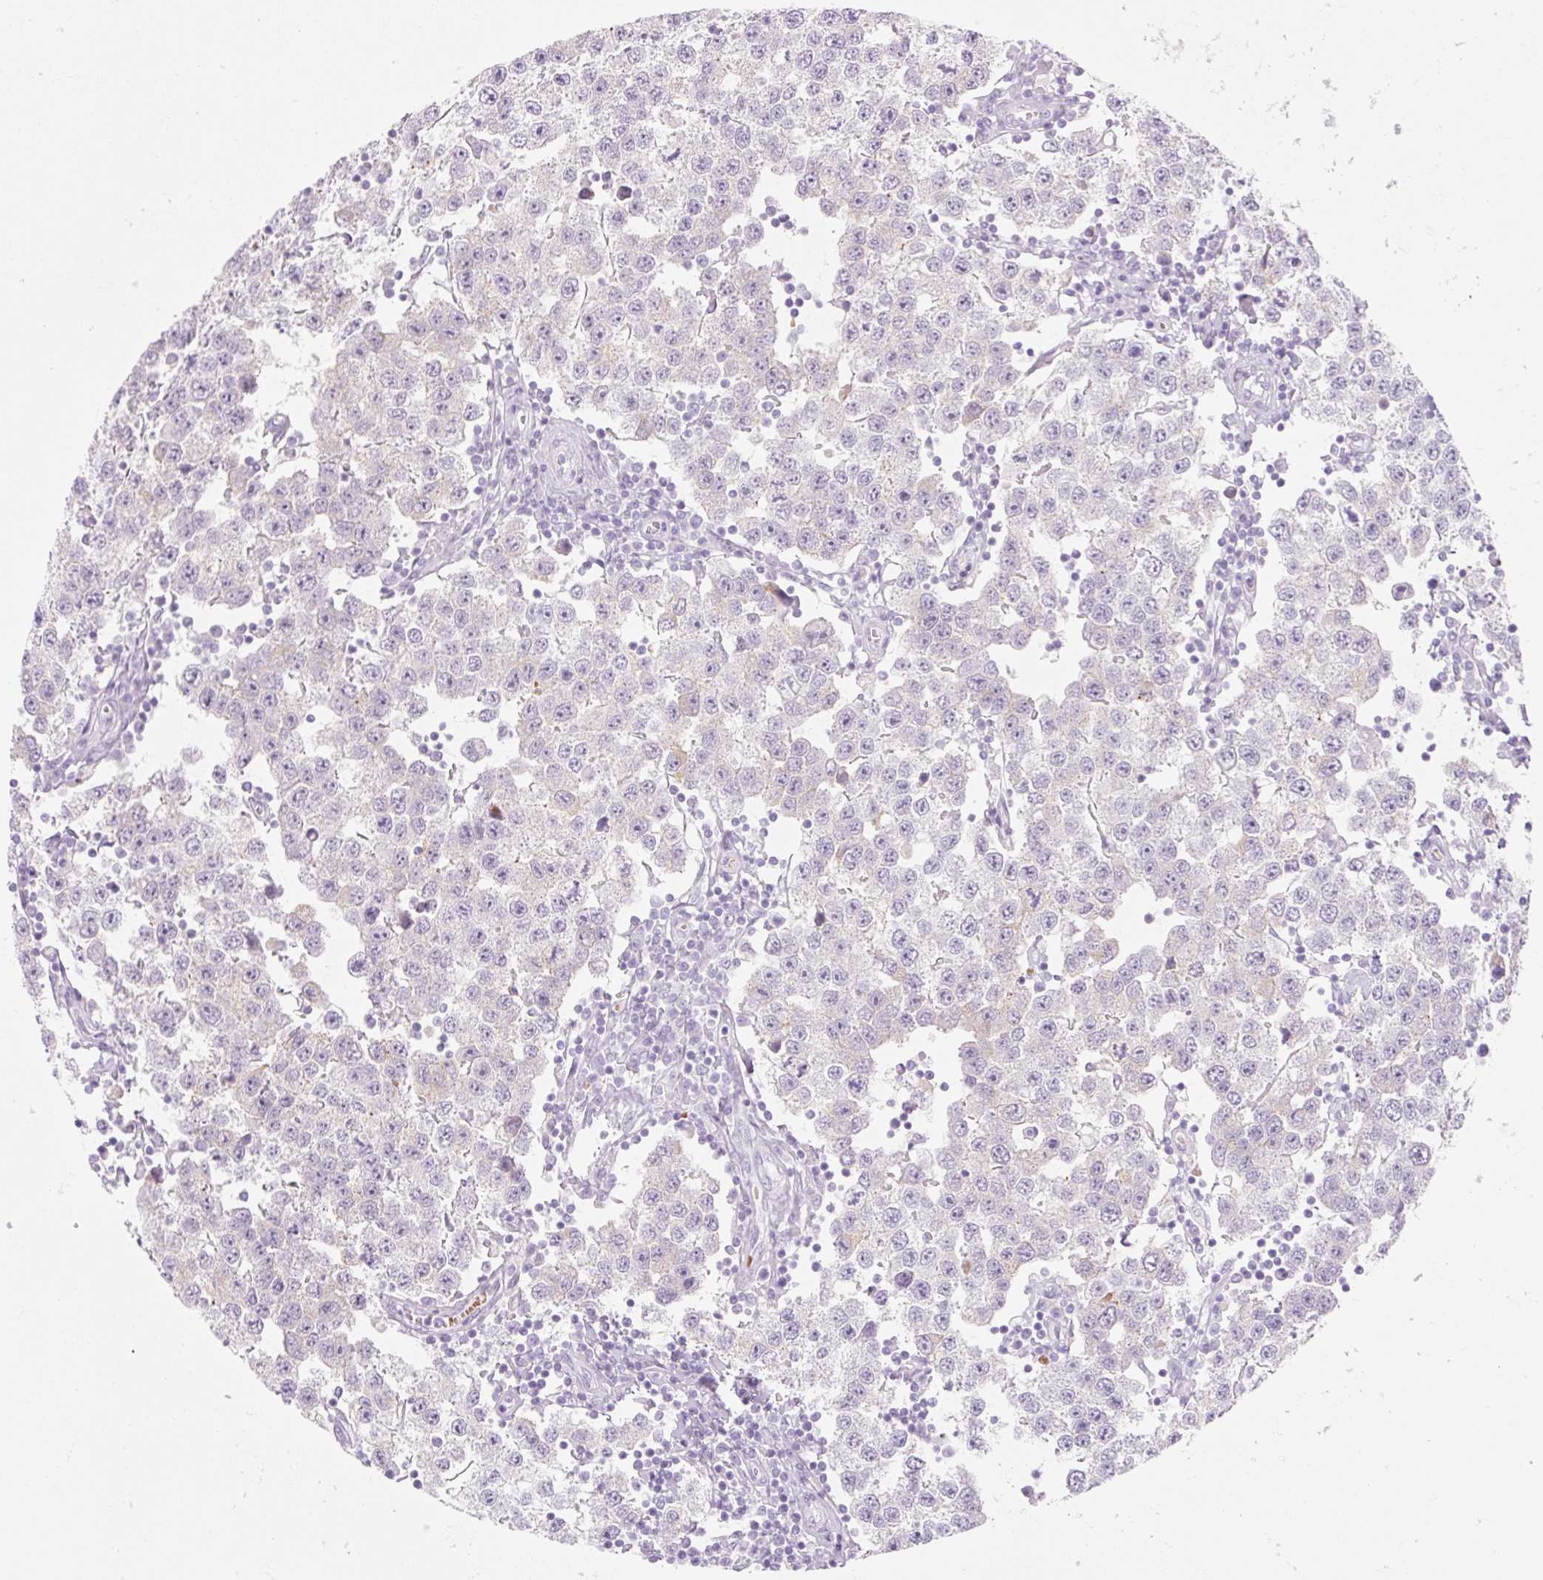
{"staining": {"intensity": "negative", "quantity": "none", "location": "none"}, "tissue": "testis cancer", "cell_type": "Tumor cells", "image_type": "cancer", "snomed": [{"axis": "morphology", "description": "Seminoma, NOS"}, {"axis": "topography", "description": "Testis"}], "caption": "The IHC image has no significant expression in tumor cells of seminoma (testis) tissue.", "gene": "TAF1L", "patient": {"sex": "male", "age": 34}}